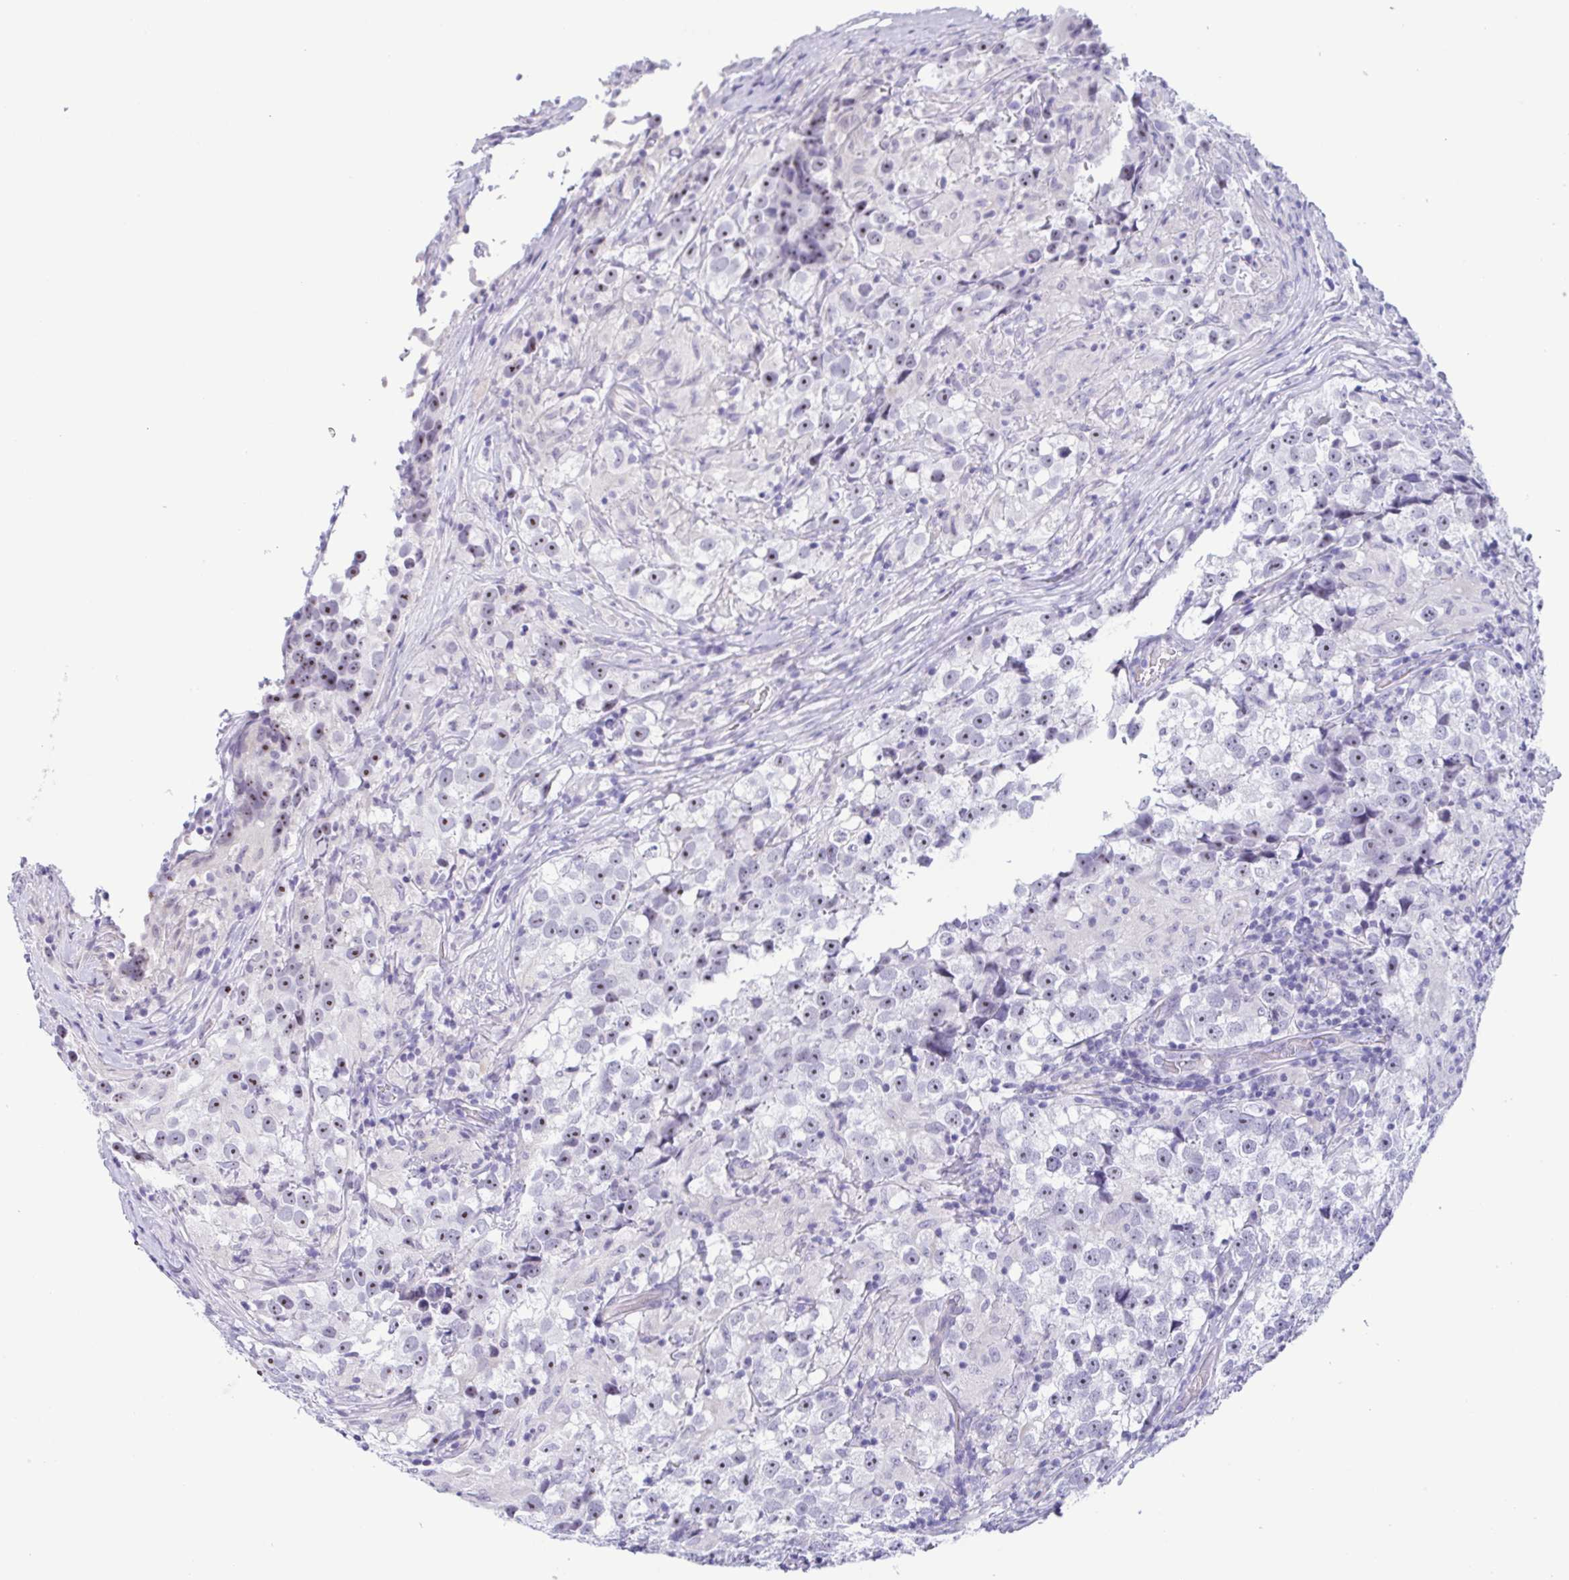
{"staining": {"intensity": "weak", "quantity": "25%-75%", "location": "nuclear"}, "tissue": "testis cancer", "cell_type": "Tumor cells", "image_type": "cancer", "snomed": [{"axis": "morphology", "description": "Seminoma, NOS"}, {"axis": "topography", "description": "Testis"}], "caption": "This photomicrograph demonstrates immunohistochemistry (IHC) staining of human testis cancer, with low weak nuclear expression in approximately 25%-75% of tumor cells.", "gene": "MYL7", "patient": {"sex": "male", "age": 46}}